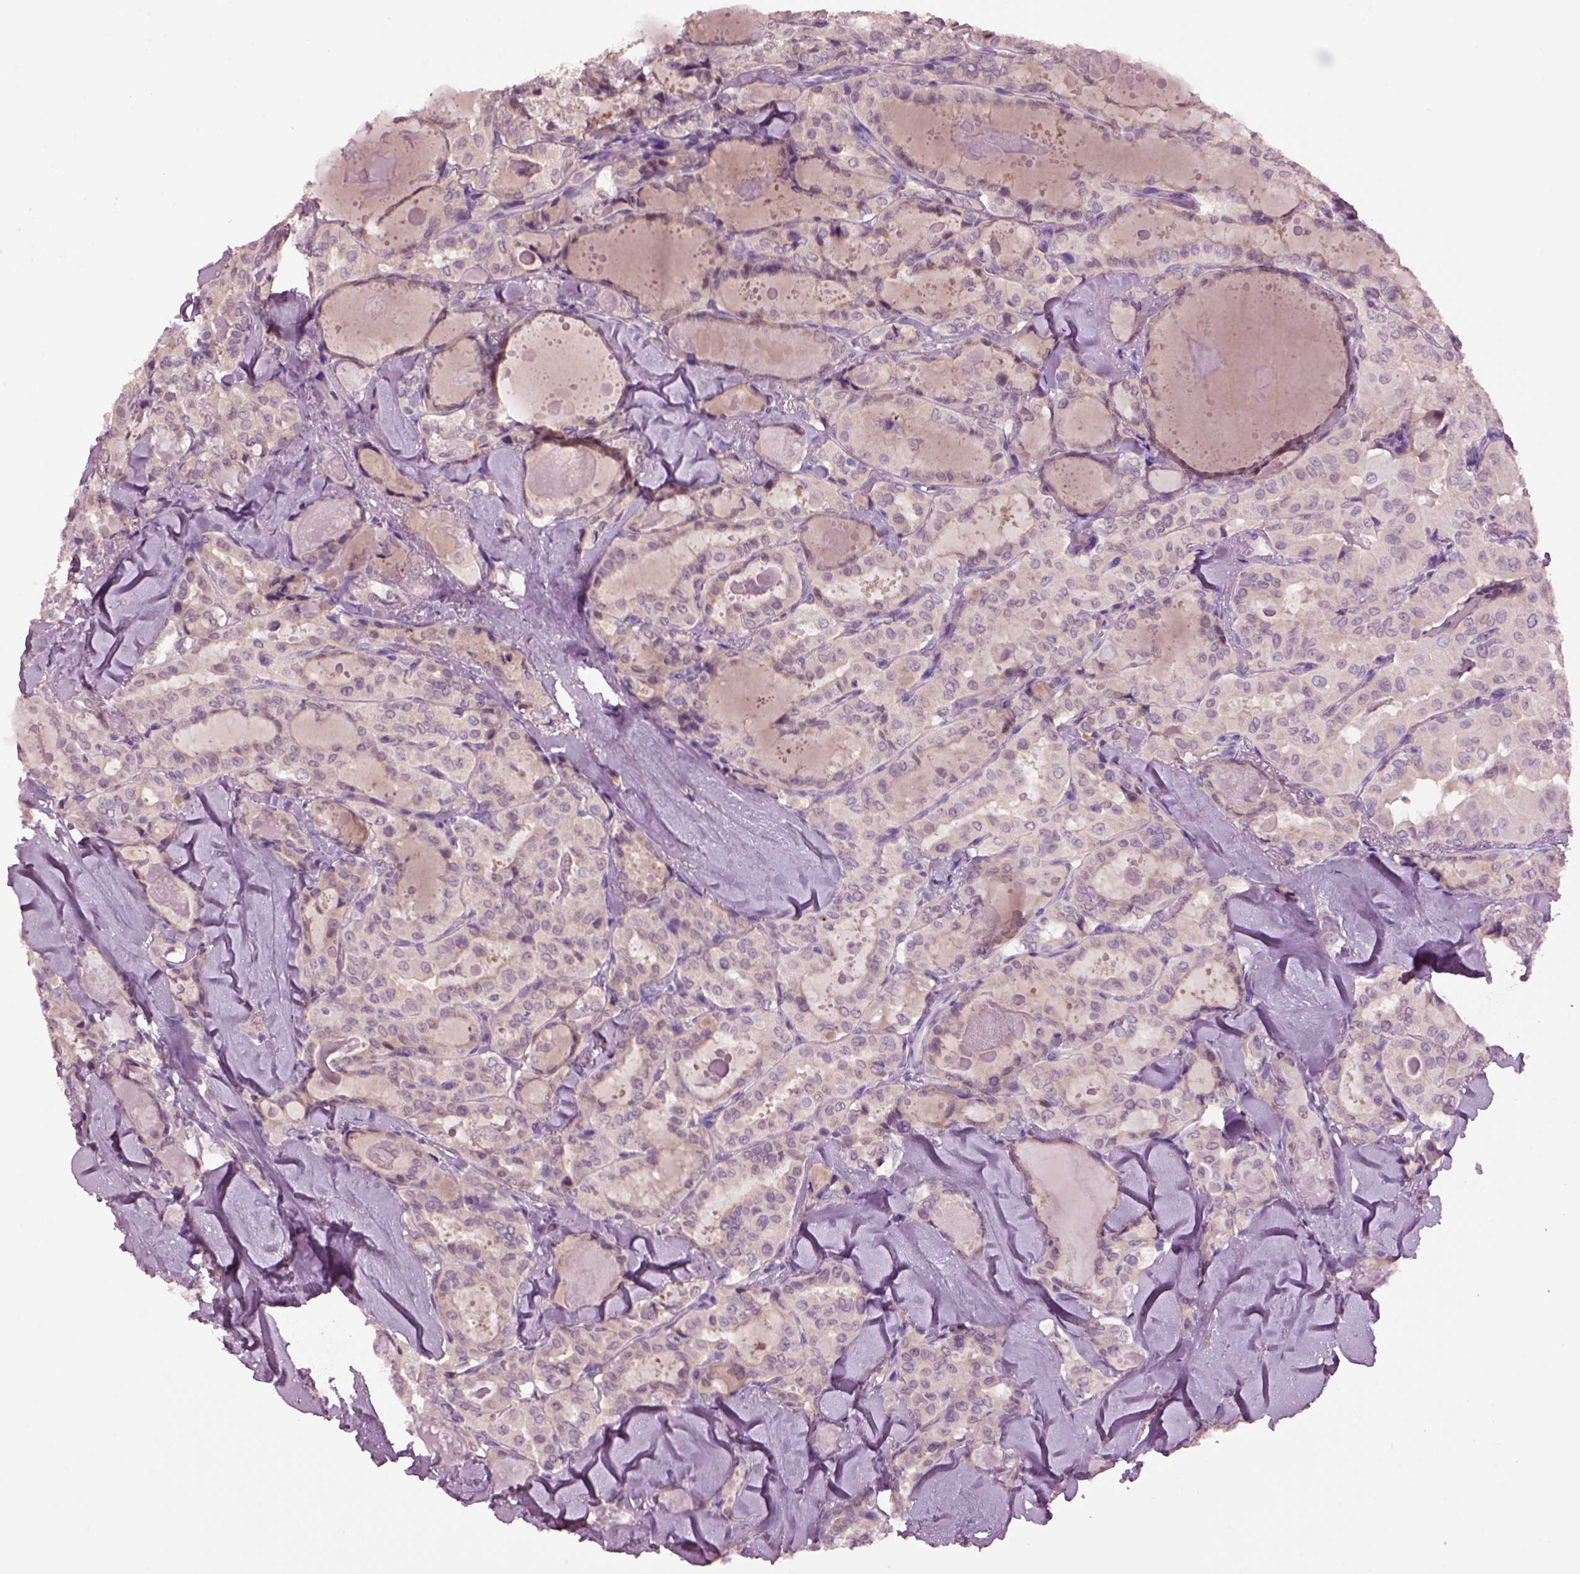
{"staining": {"intensity": "negative", "quantity": "none", "location": "none"}, "tissue": "thyroid cancer", "cell_type": "Tumor cells", "image_type": "cancer", "snomed": [{"axis": "morphology", "description": "Papillary adenocarcinoma, NOS"}, {"axis": "topography", "description": "Thyroid gland"}], "caption": "Tumor cells show no significant protein expression in thyroid cancer.", "gene": "CLPSL1", "patient": {"sex": "female", "age": 41}}